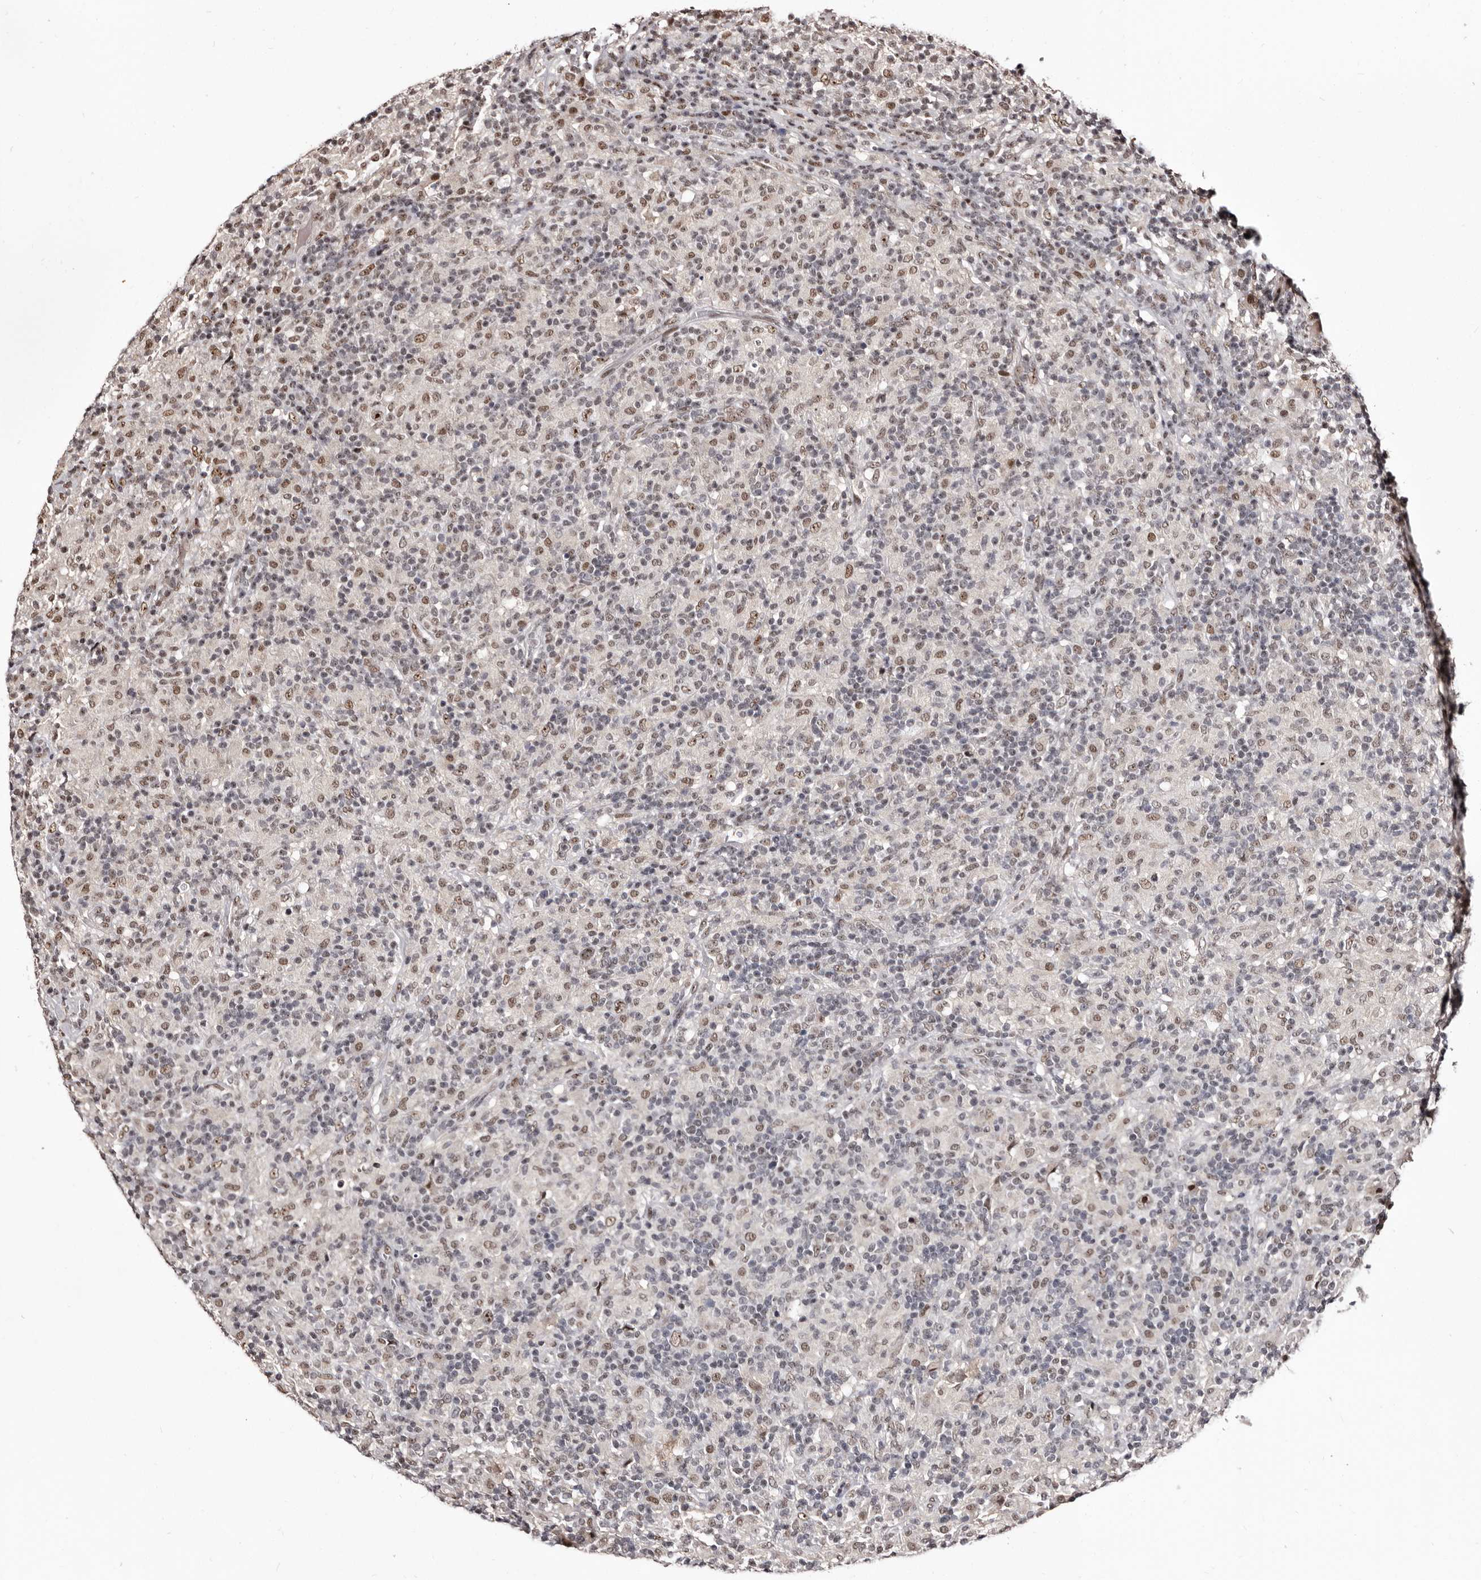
{"staining": {"intensity": "moderate", "quantity": ">75%", "location": "nuclear"}, "tissue": "lymphoma", "cell_type": "Tumor cells", "image_type": "cancer", "snomed": [{"axis": "morphology", "description": "Hodgkin's disease, NOS"}, {"axis": "topography", "description": "Lymph node"}], "caption": "A micrograph of Hodgkin's disease stained for a protein exhibits moderate nuclear brown staining in tumor cells. The protein is stained brown, and the nuclei are stained in blue (DAB (3,3'-diaminobenzidine) IHC with brightfield microscopy, high magnification).", "gene": "ANAPC11", "patient": {"sex": "male", "age": 70}}